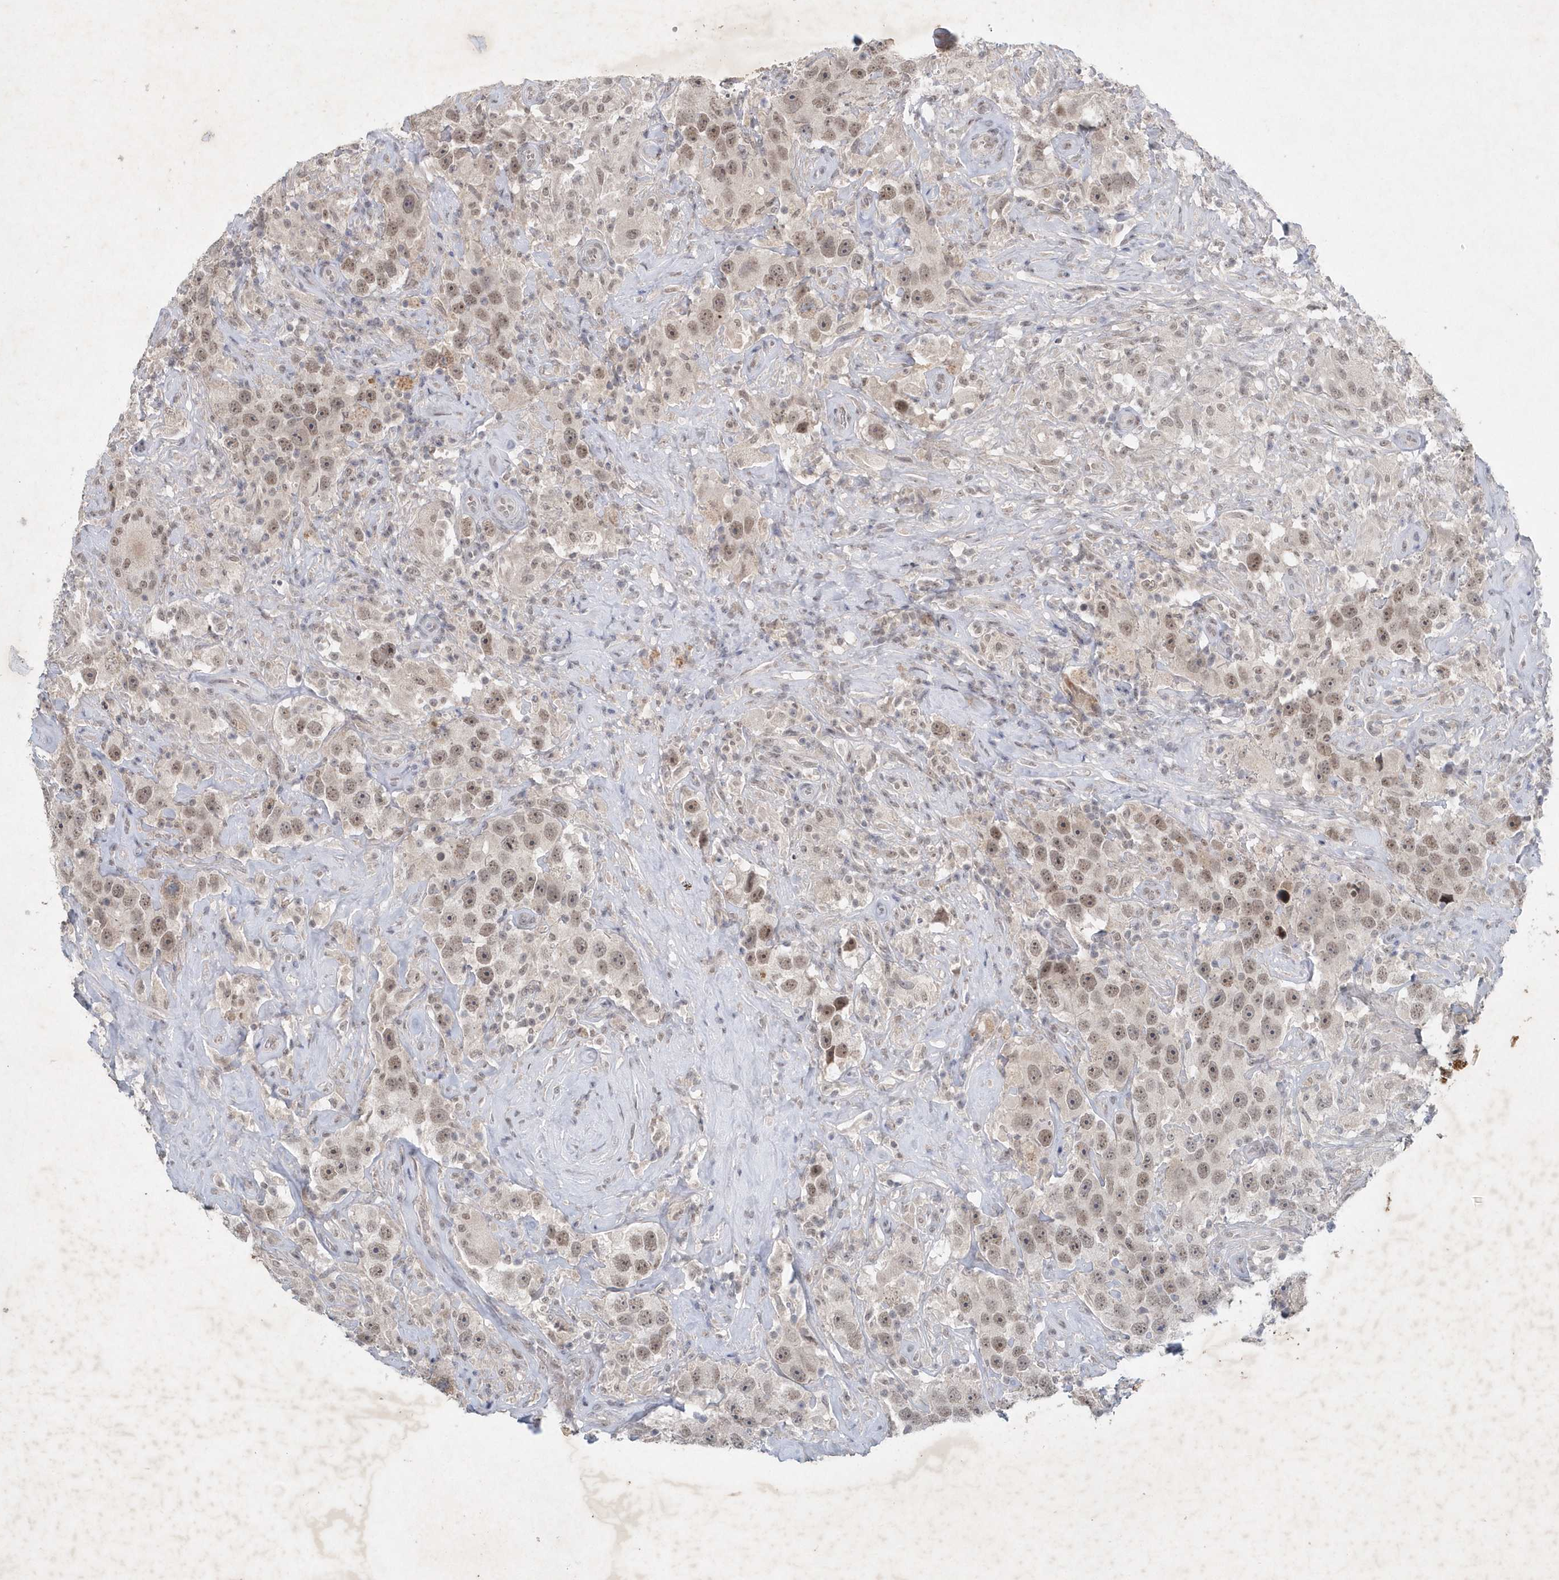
{"staining": {"intensity": "weak", "quantity": ">75%", "location": "nuclear"}, "tissue": "testis cancer", "cell_type": "Tumor cells", "image_type": "cancer", "snomed": [{"axis": "morphology", "description": "Seminoma, NOS"}, {"axis": "topography", "description": "Testis"}], "caption": "Tumor cells reveal weak nuclear positivity in approximately >75% of cells in seminoma (testis). Nuclei are stained in blue.", "gene": "ZBTB9", "patient": {"sex": "male", "age": 49}}